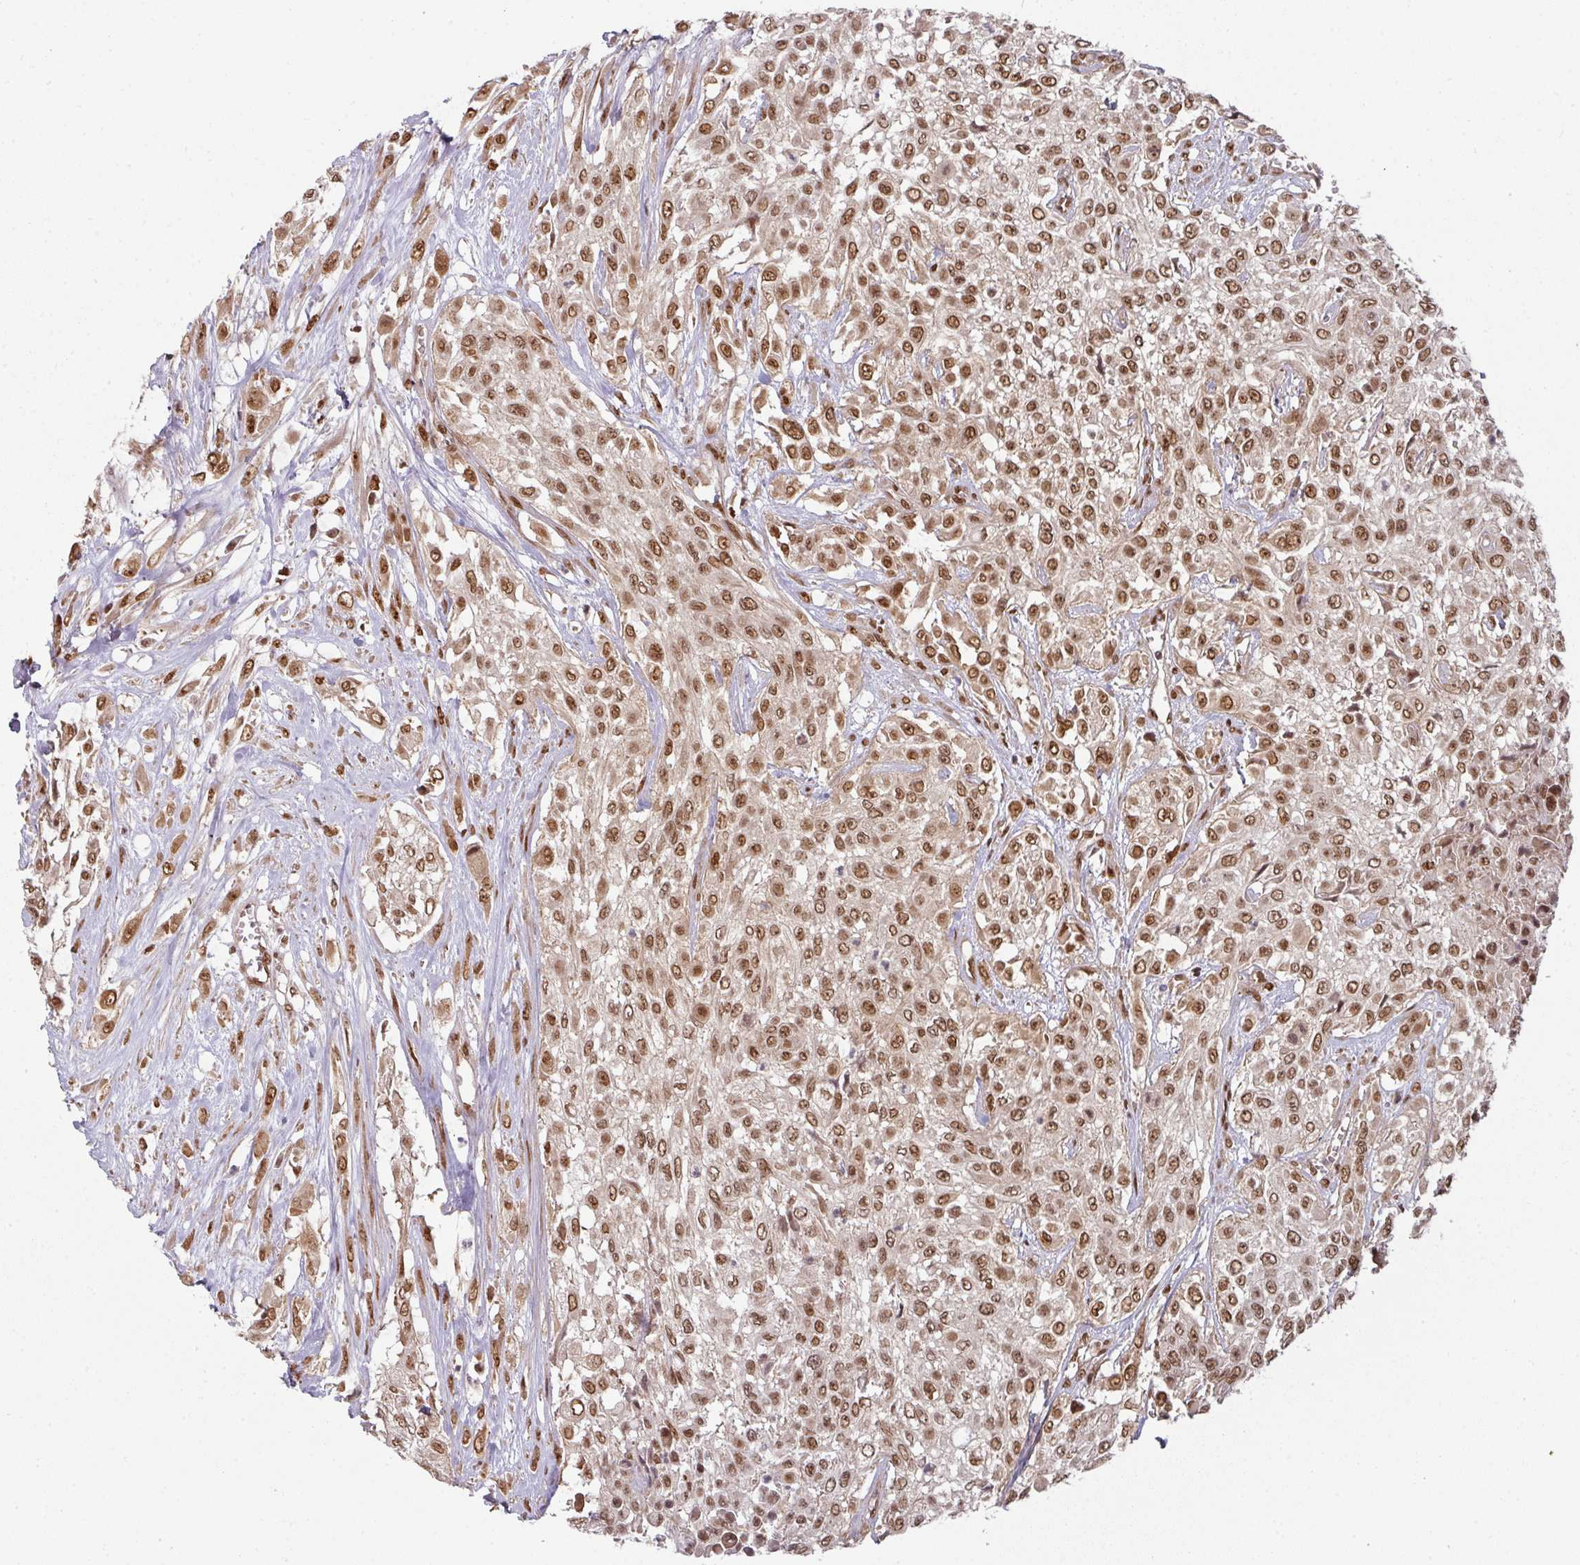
{"staining": {"intensity": "moderate", "quantity": ">75%", "location": "nuclear"}, "tissue": "urothelial cancer", "cell_type": "Tumor cells", "image_type": "cancer", "snomed": [{"axis": "morphology", "description": "Urothelial carcinoma, High grade"}, {"axis": "topography", "description": "Urinary bladder"}], "caption": "Immunohistochemical staining of human urothelial cancer reveals medium levels of moderate nuclear positivity in approximately >75% of tumor cells. Using DAB (brown) and hematoxylin (blue) stains, captured at high magnification using brightfield microscopy.", "gene": "SIK3", "patient": {"sex": "male", "age": 57}}